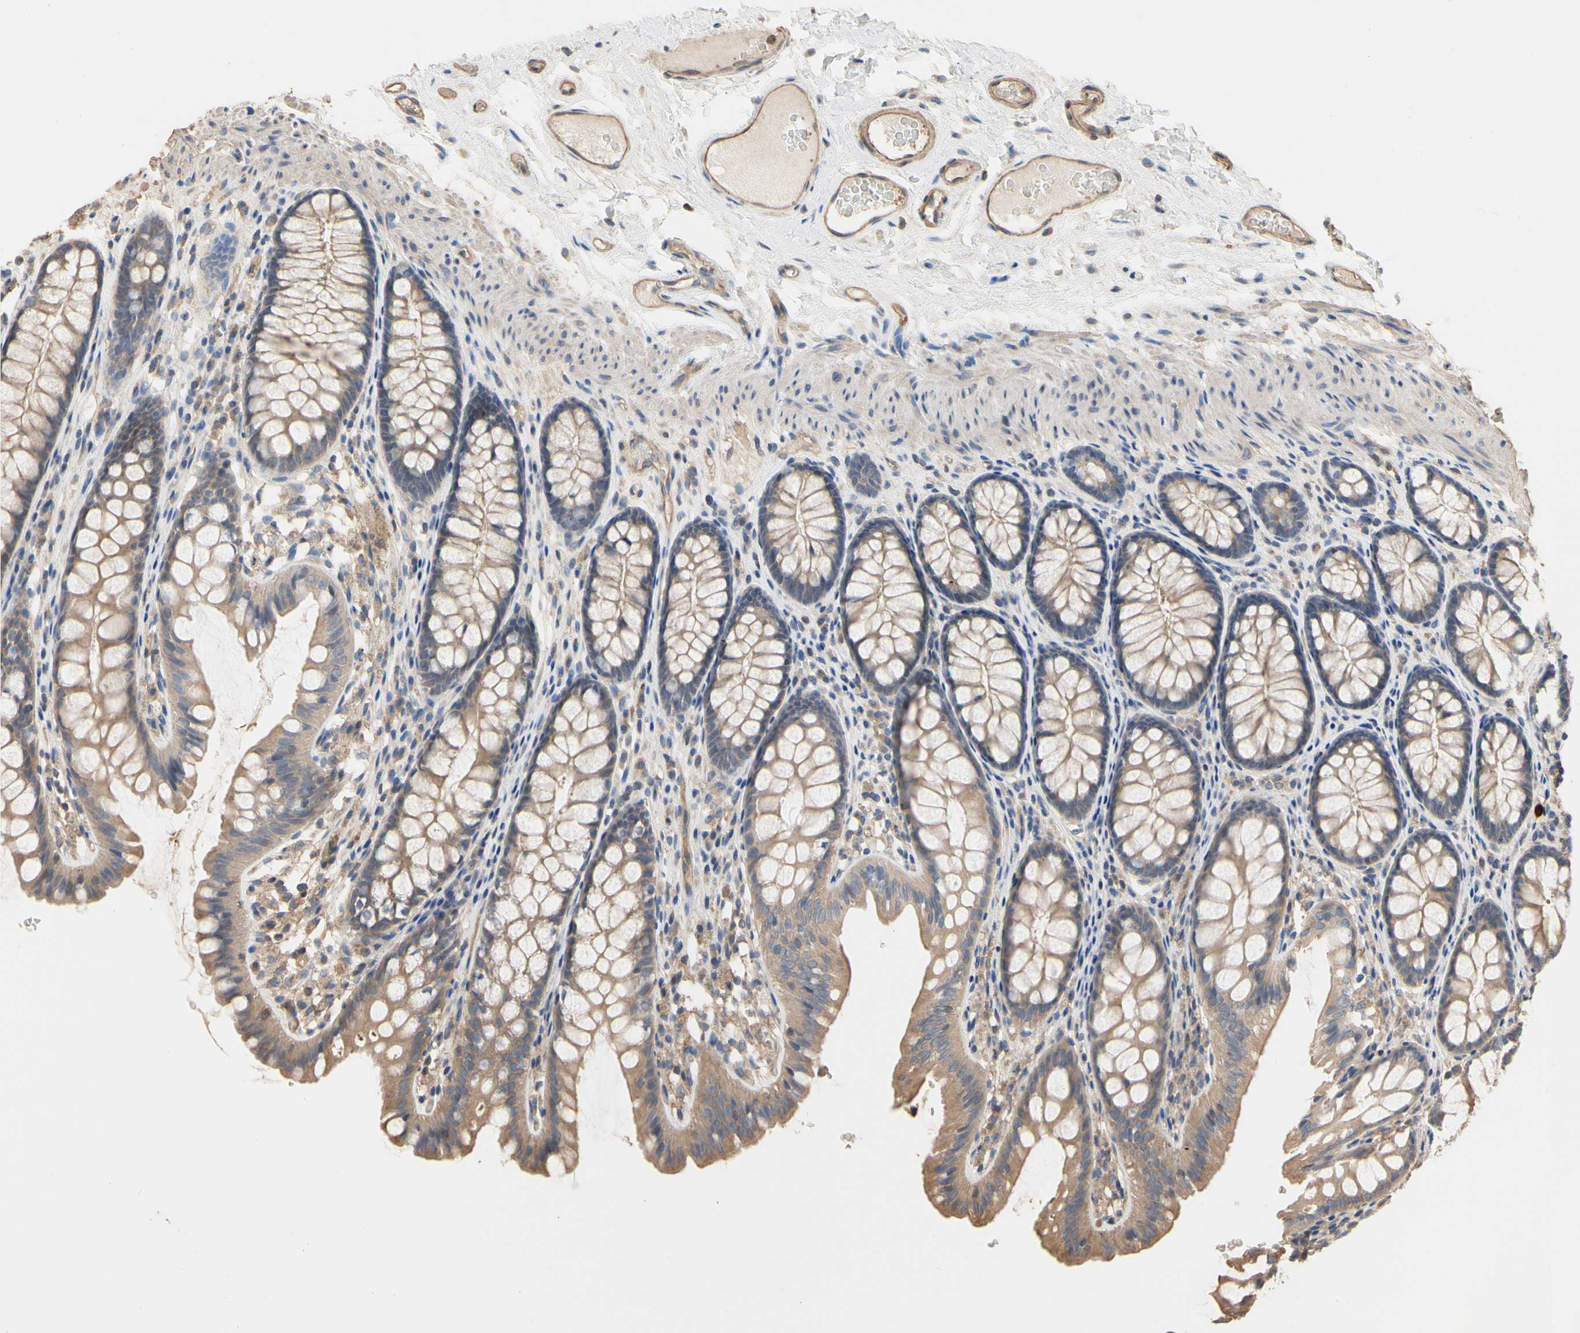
{"staining": {"intensity": "moderate", "quantity": ">75%", "location": "cytoplasmic/membranous"}, "tissue": "colon", "cell_type": "Endothelial cells", "image_type": "normal", "snomed": [{"axis": "morphology", "description": "Normal tissue, NOS"}, {"axis": "topography", "description": "Colon"}], "caption": "High-magnification brightfield microscopy of unremarkable colon stained with DAB (3,3'-diaminobenzidine) (brown) and counterstained with hematoxylin (blue). endothelial cells exhibit moderate cytoplasmic/membranous positivity is present in about>75% of cells. (DAB (3,3'-diaminobenzidine) IHC with brightfield microscopy, high magnification).", "gene": "PDZK1", "patient": {"sex": "female", "age": 55}}